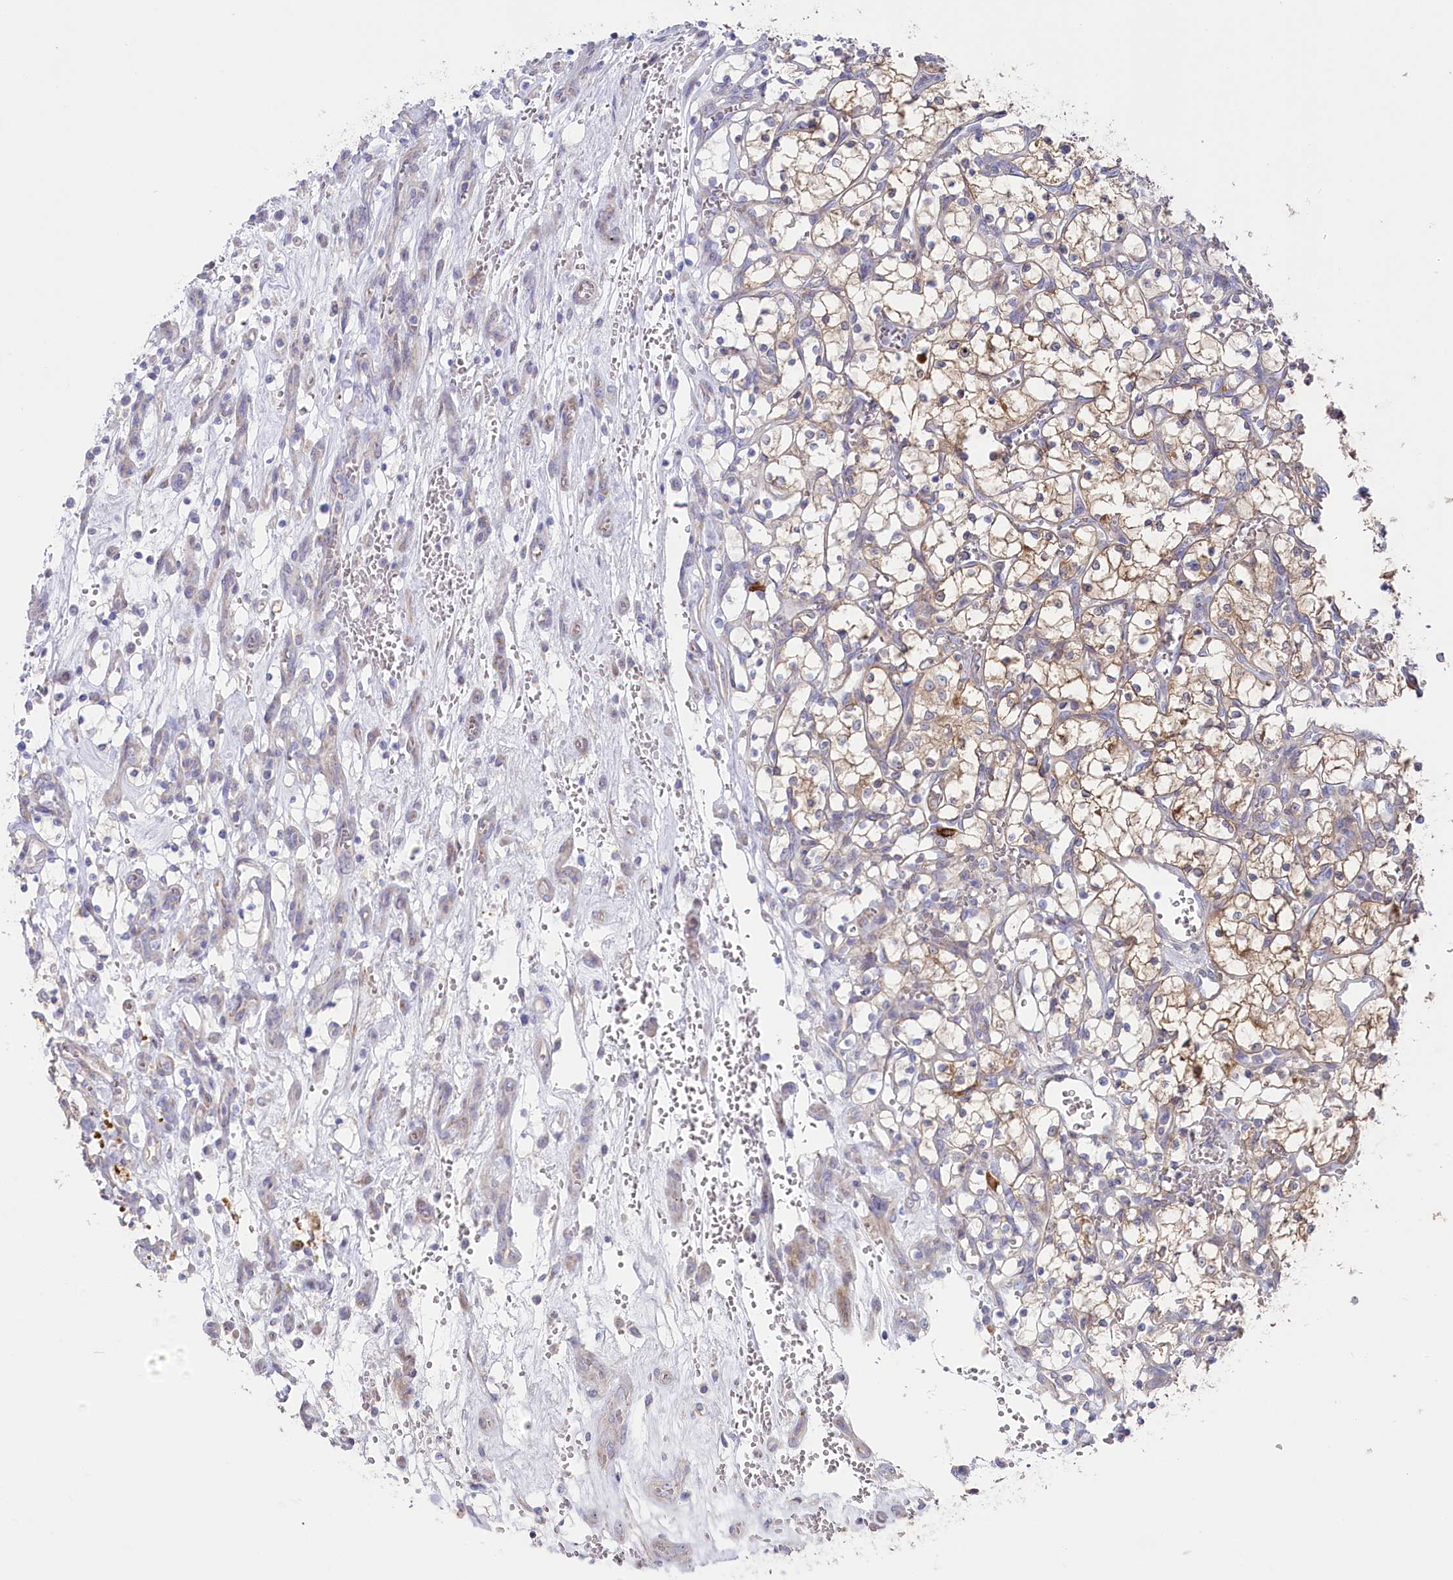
{"staining": {"intensity": "weak", "quantity": "25%-75%", "location": "cytoplasmic/membranous"}, "tissue": "renal cancer", "cell_type": "Tumor cells", "image_type": "cancer", "snomed": [{"axis": "morphology", "description": "Adenocarcinoma, NOS"}, {"axis": "topography", "description": "Kidney"}], "caption": "Approximately 25%-75% of tumor cells in human renal cancer exhibit weak cytoplasmic/membranous protein expression as visualized by brown immunohistochemical staining.", "gene": "POGLUT1", "patient": {"sex": "female", "age": 69}}